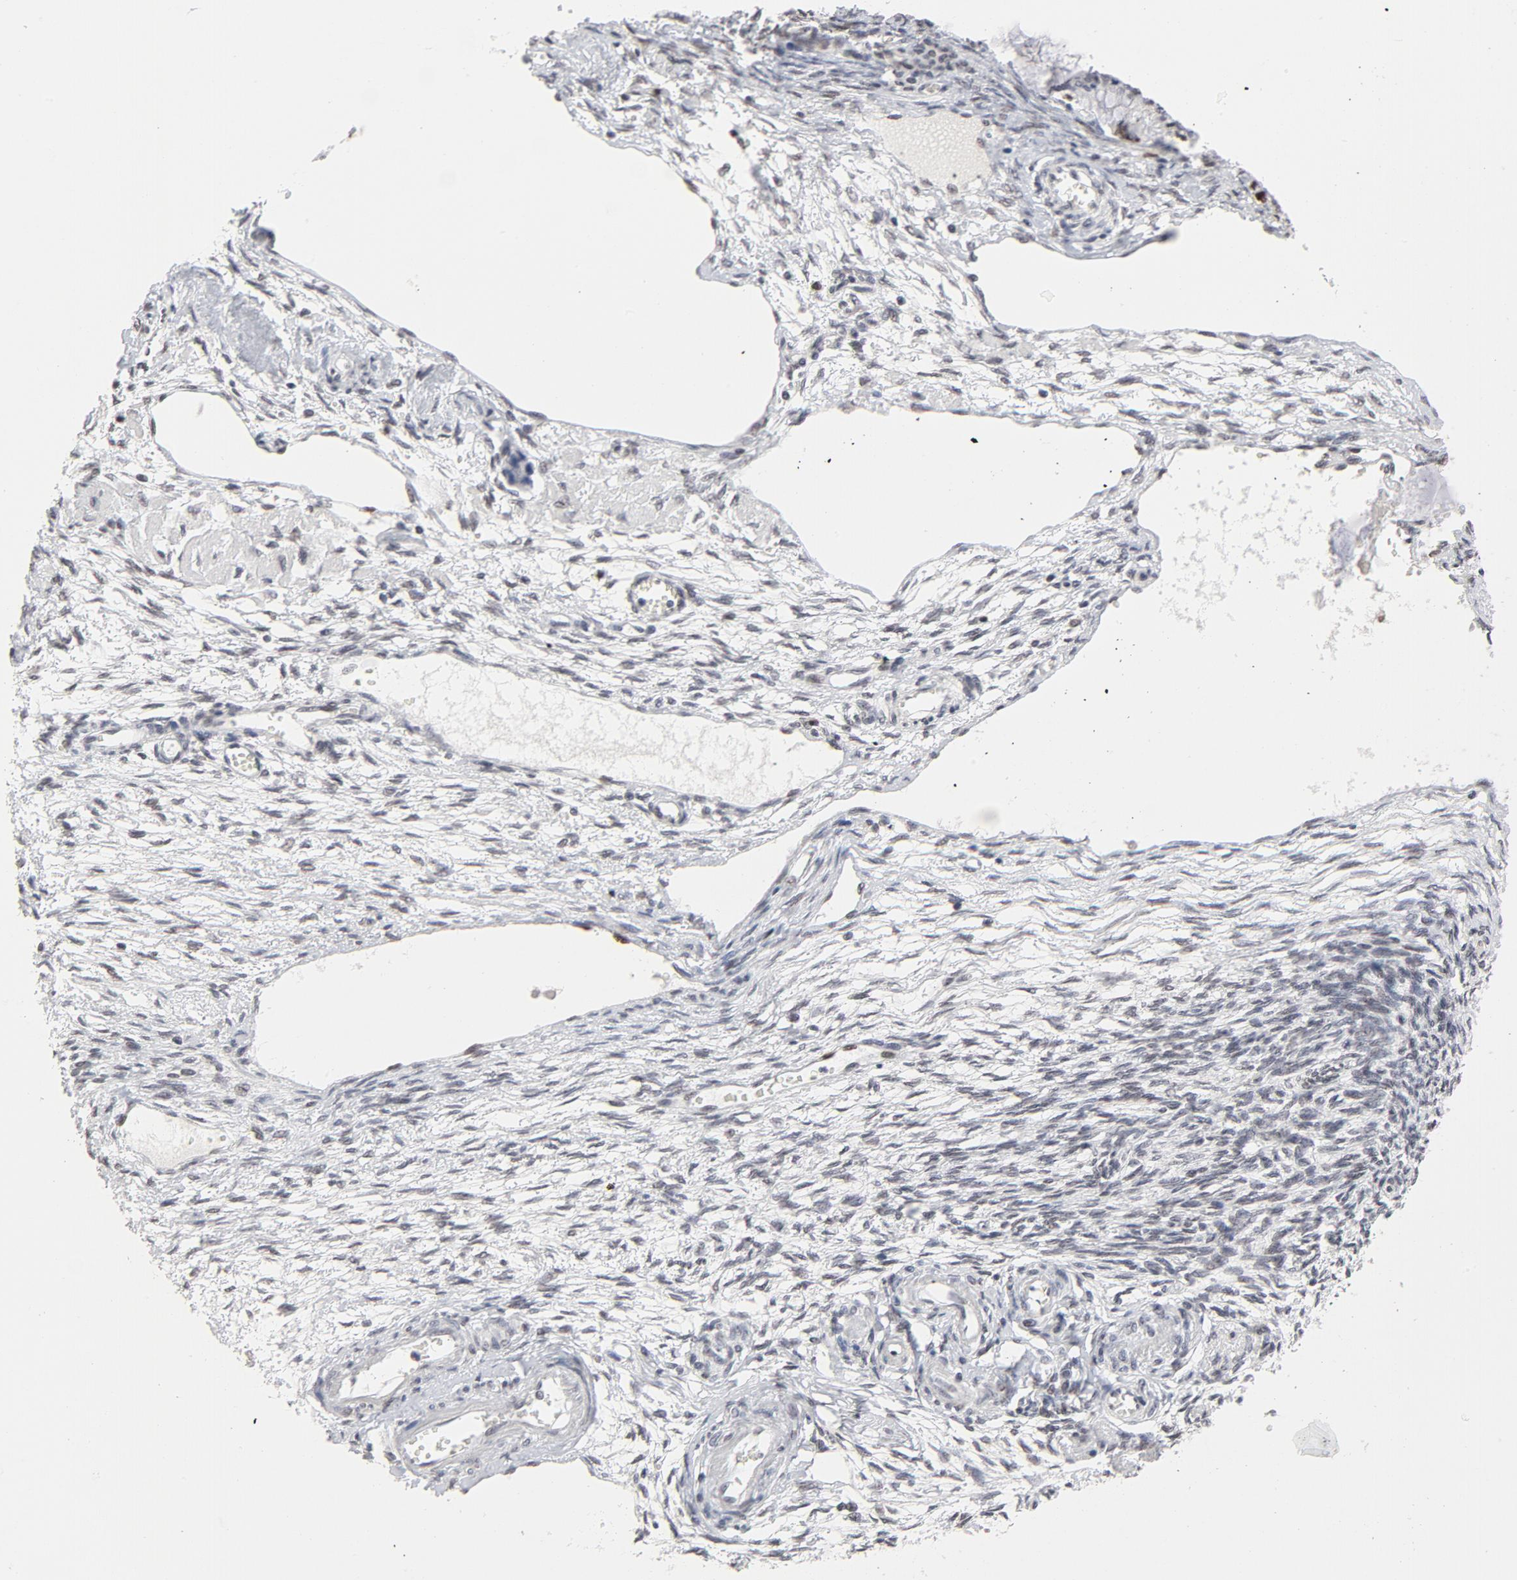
{"staining": {"intensity": "moderate", "quantity": "25%-75%", "location": "nuclear"}, "tissue": "ovarian cancer", "cell_type": "Tumor cells", "image_type": "cancer", "snomed": [{"axis": "morphology", "description": "Cystadenocarcinoma, mucinous, NOS"}, {"axis": "topography", "description": "Ovary"}], "caption": "An image showing moderate nuclear positivity in approximately 25%-75% of tumor cells in ovarian cancer, as visualized by brown immunohistochemical staining.", "gene": "RFC4", "patient": {"sex": "female", "age": 57}}